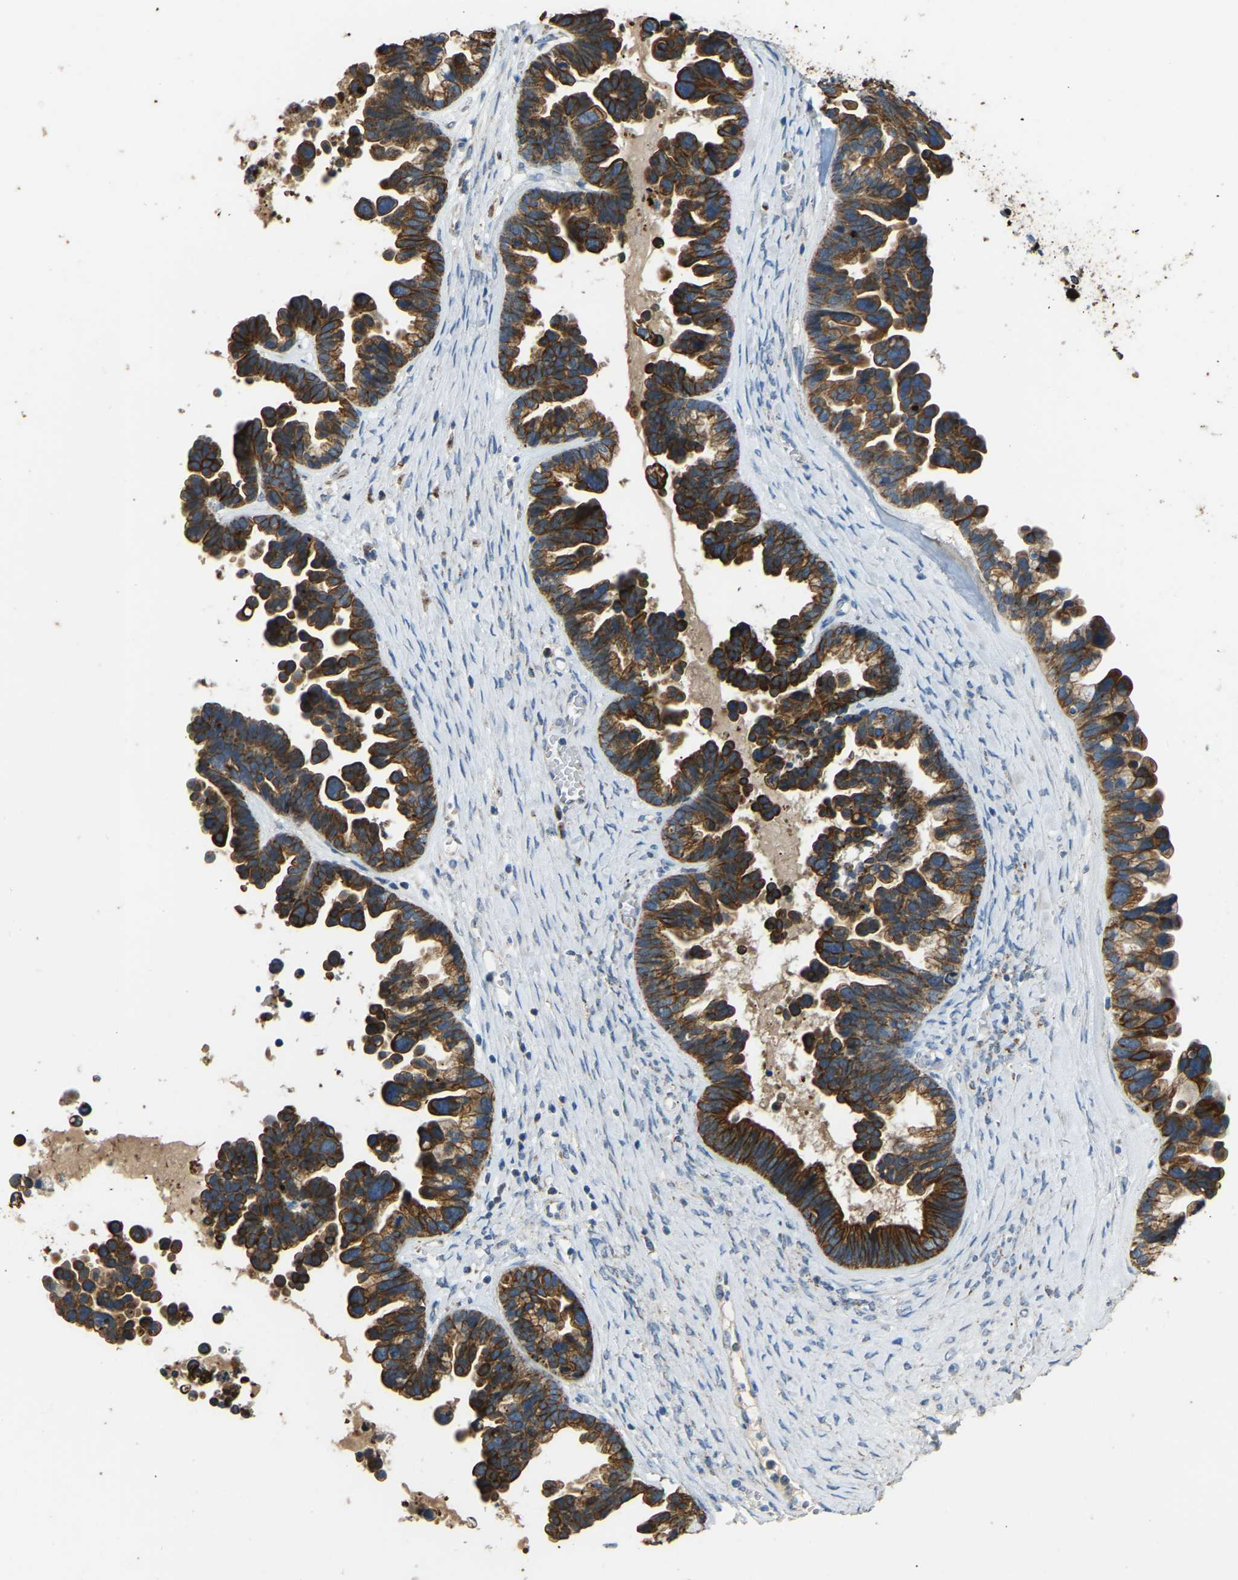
{"staining": {"intensity": "strong", "quantity": ">75%", "location": "cytoplasmic/membranous"}, "tissue": "ovarian cancer", "cell_type": "Tumor cells", "image_type": "cancer", "snomed": [{"axis": "morphology", "description": "Cystadenocarcinoma, serous, NOS"}, {"axis": "topography", "description": "Ovary"}], "caption": "Protein staining by immunohistochemistry displays strong cytoplasmic/membranous staining in approximately >75% of tumor cells in serous cystadenocarcinoma (ovarian).", "gene": "ZNF200", "patient": {"sex": "female", "age": 56}}